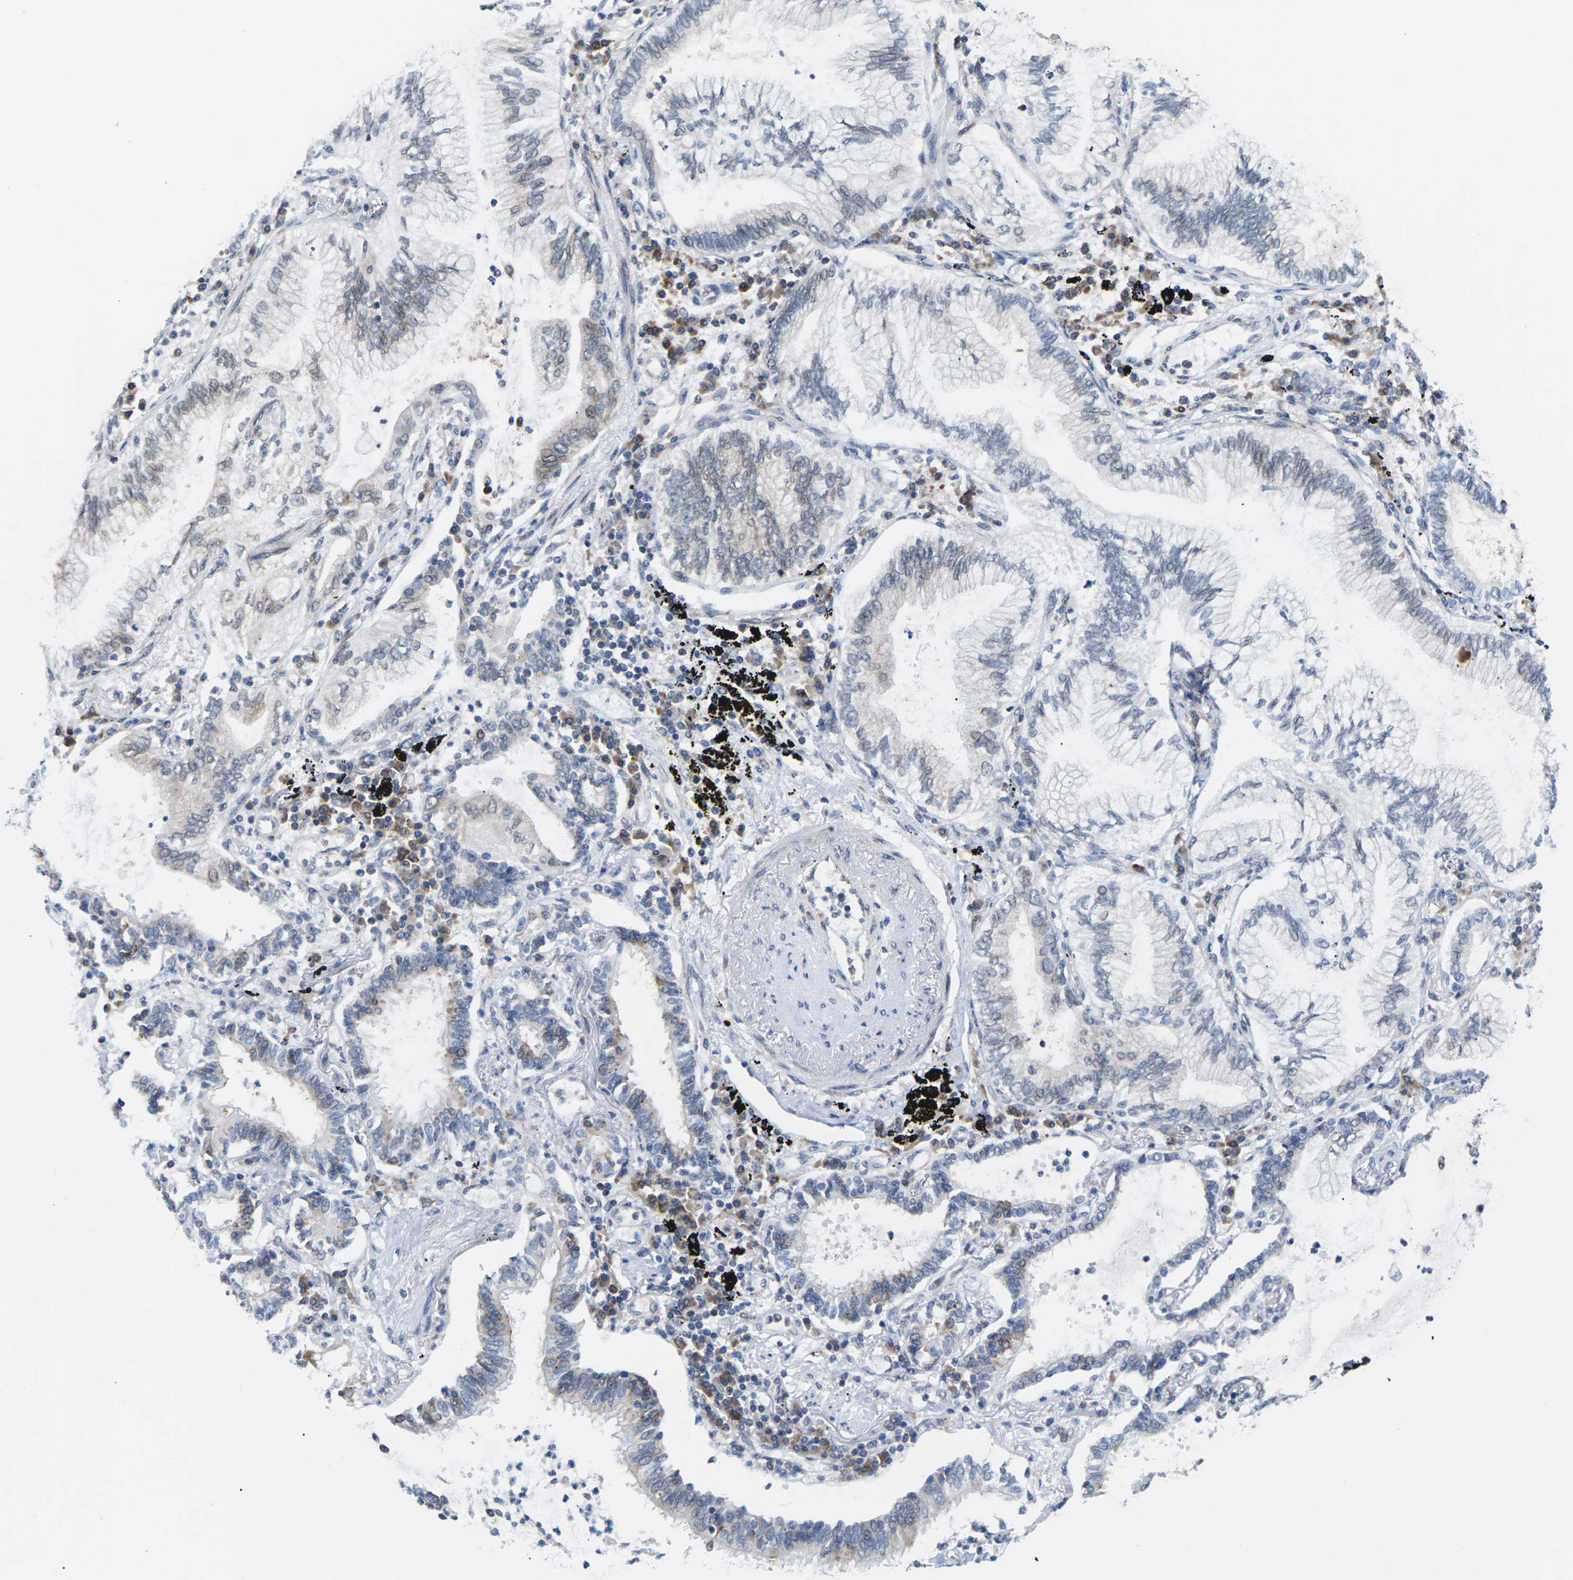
{"staining": {"intensity": "weak", "quantity": "<25%", "location": "cytoplasmic/membranous"}, "tissue": "lung cancer", "cell_type": "Tumor cells", "image_type": "cancer", "snomed": [{"axis": "morphology", "description": "Normal tissue, NOS"}, {"axis": "morphology", "description": "Adenocarcinoma, NOS"}, {"axis": "topography", "description": "Bronchus"}, {"axis": "topography", "description": "Lung"}], "caption": "Immunohistochemistry (IHC) of adenocarcinoma (lung) exhibits no expression in tumor cells. (Immunohistochemistry, brightfield microscopy, high magnification).", "gene": "PDZK1IP1", "patient": {"sex": "female", "age": 70}}